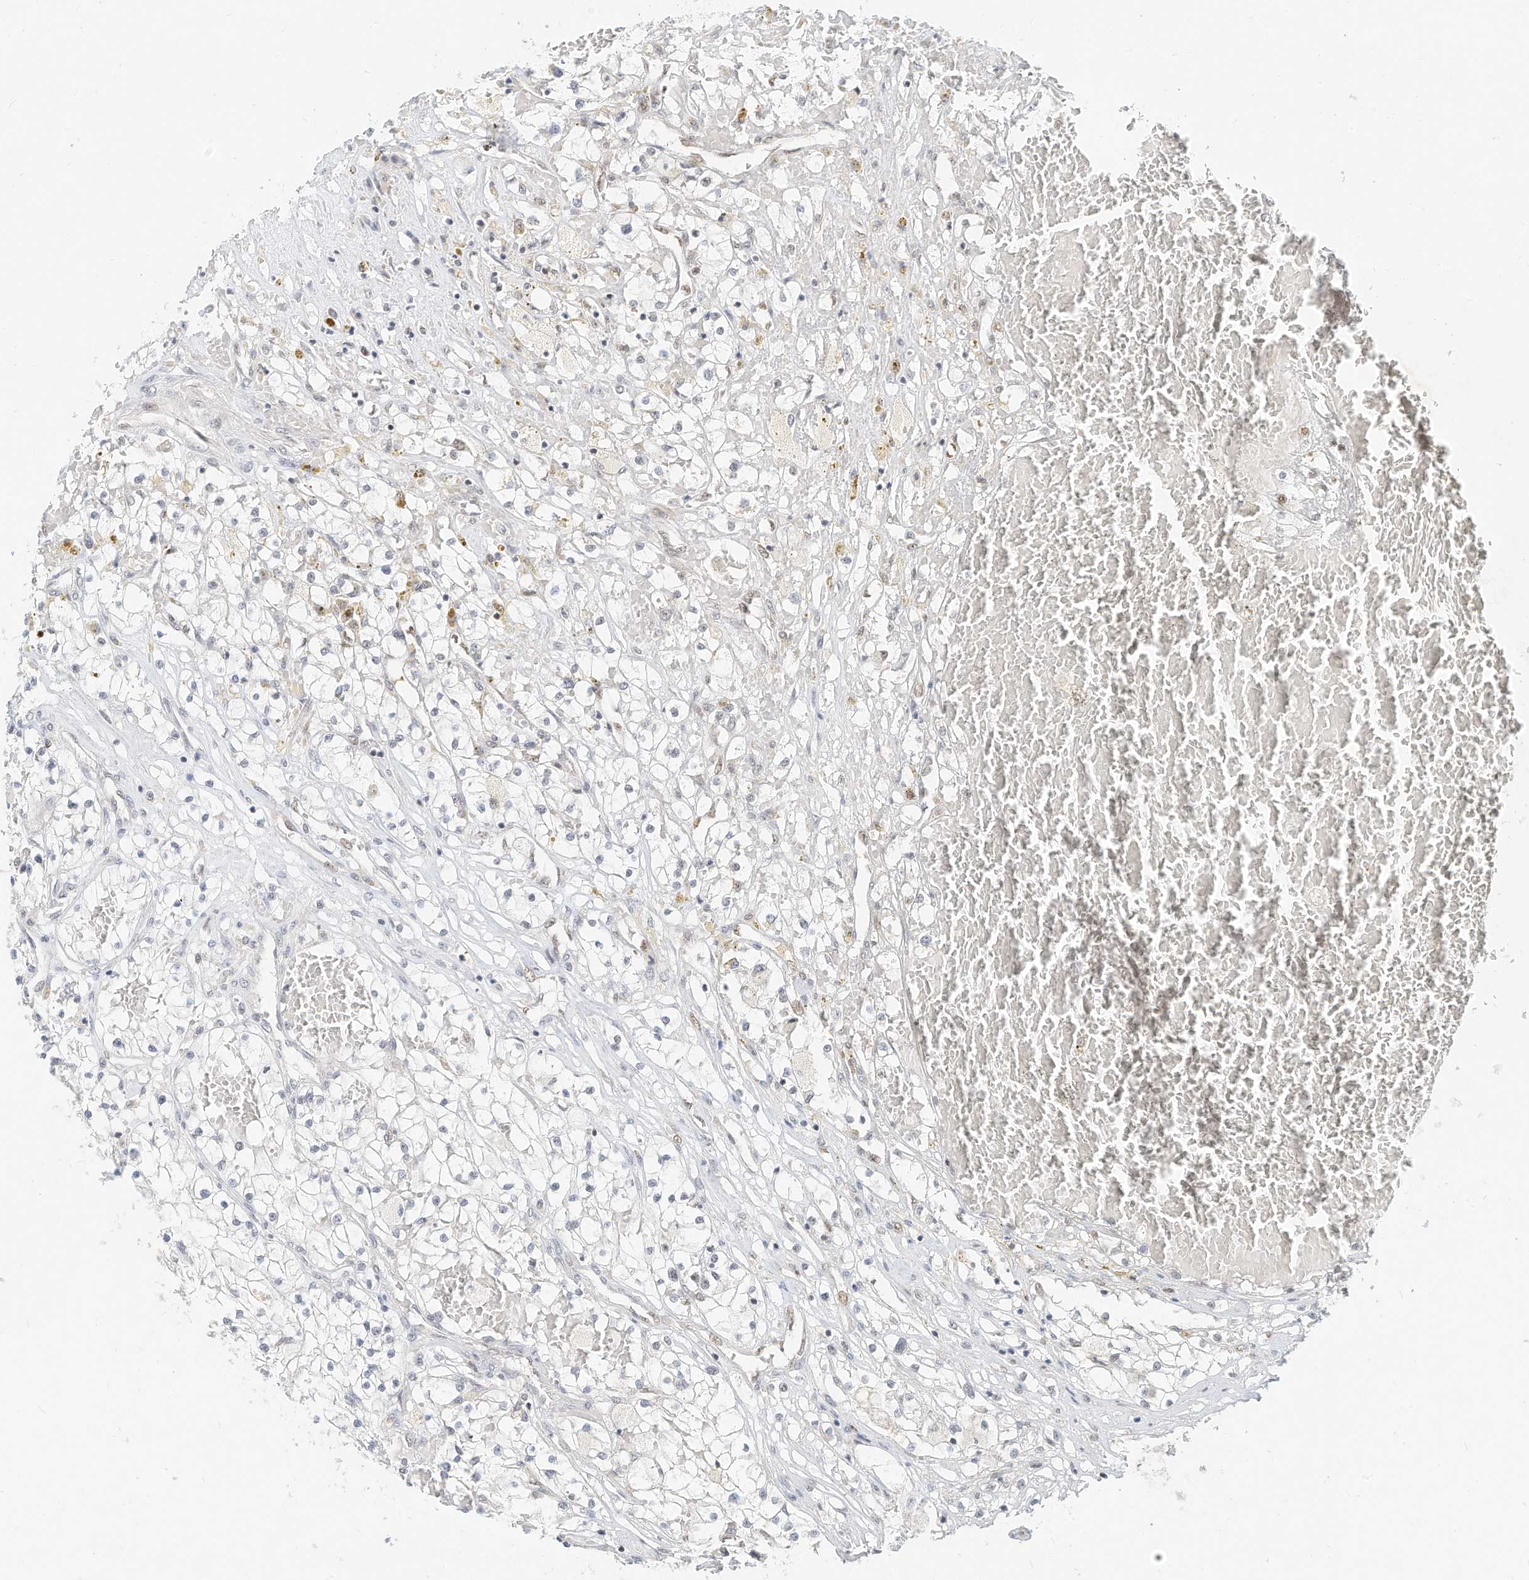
{"staining": {"intensity": "negative", "quantity": "none", "location": "none"}, "tissue": "renal cancer", "cell_type": "Tumor cells", "image_type": "cancer", "snomed": [{"axis": "morphology", "description": "Normal tissue, NOS"}, {"axis": "morphology", "description": "Adenocarcinoma, NOS"}, {"axis": "topography", "description": "Kidney"}], "caption": "Tumor cells are negative for brown protein staining in adenocarcinoma (renal).", "gene": "OGT", "patient": {"sex": "male", "age": 68}}